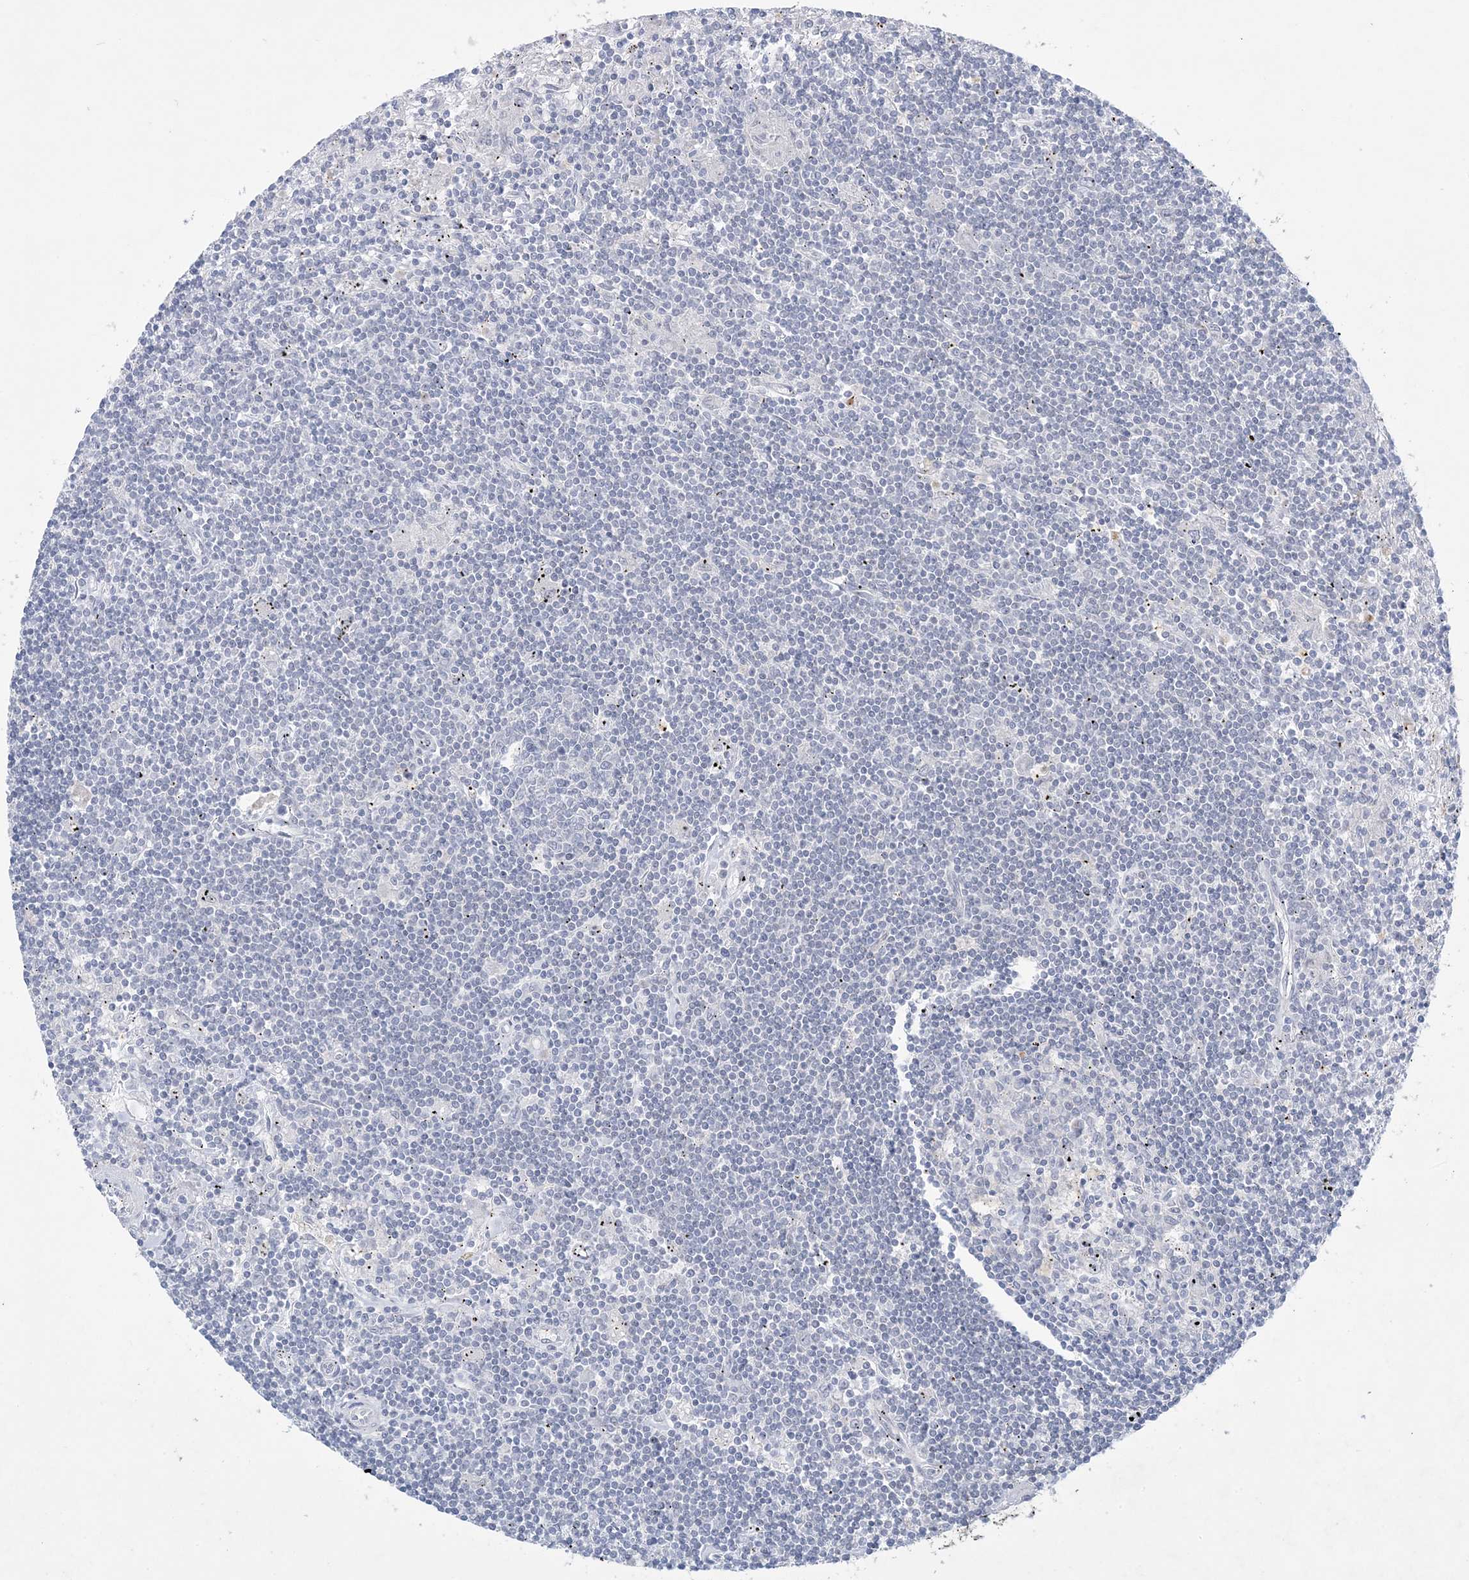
{"staining": {"intensity": "negative", "quantity": "none", "location": "none"}, "tissue": "lymphoma", "cell_type": "Tumor cells", "image_type": "cancer", "snomed": [{"axis": "morphology", "description": "Malignant lymphoma, non-Hodgkin's type, Low grade"}, {"axis": "topography", "description": "Spleen"}], "caption": "A high-resolution micrograph shows IHC staining of malignant lymphoma, non-Hodgkin's type (low-grade), which reveals no significant staining in tumor cells.", "gene": "KIF3A", "patient": {"sex": "male", "age": 76}}